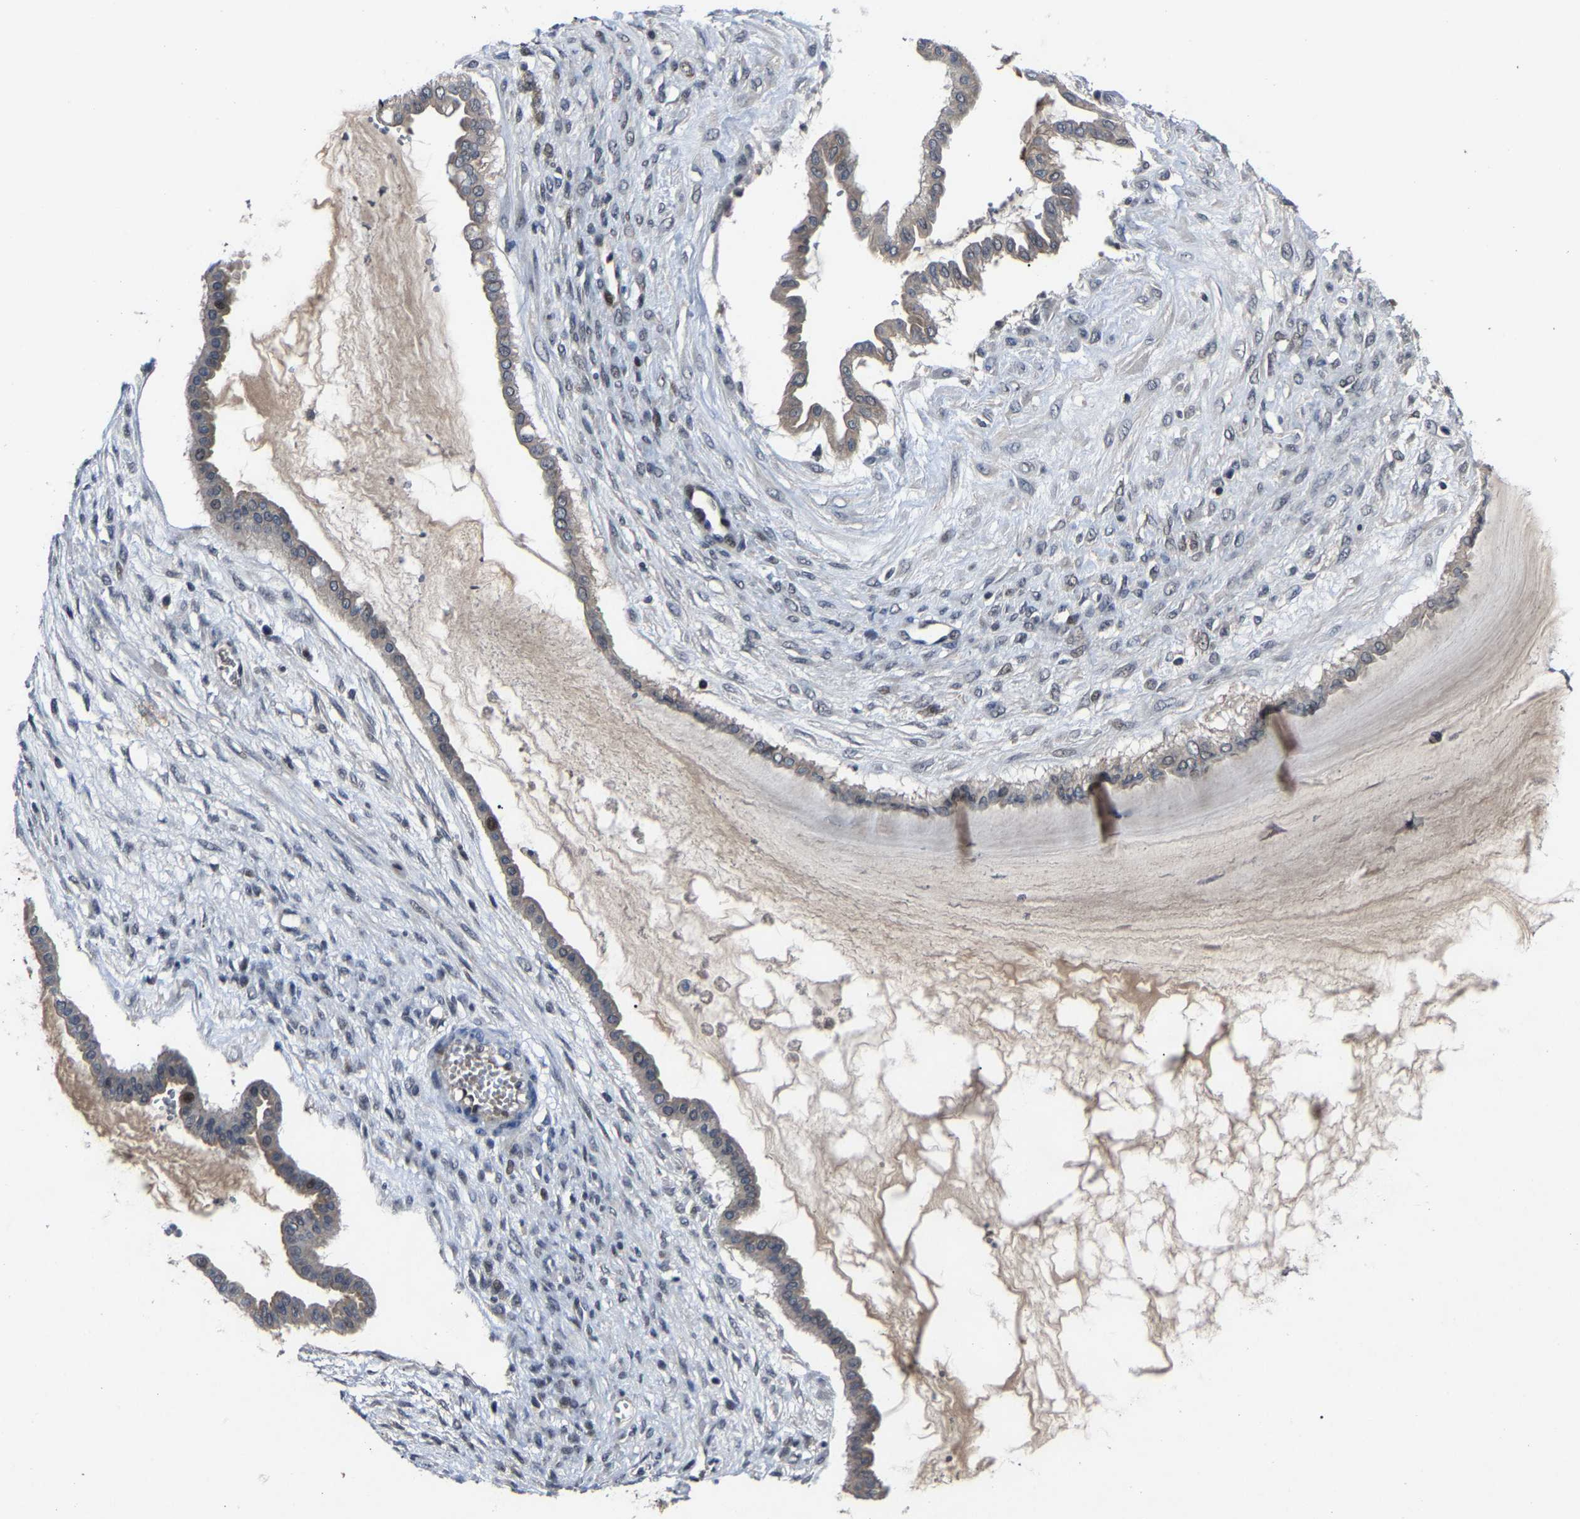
{"staining": {"intensity": "moderate", "quantity": "<25%", "location": "cytoplasmic/membranous,nuclear"}, "tissue": "ovarian cancer", "cell_type": "Tumor cells", "image_type": "cancer", "snomed": [{"axis": "morphology", "description": "Cystadenocarcinoma, mucinous, NOS"}, {"axis": "topography", "description": "Ovary"}], "caption": "Human ovarian cancer stained with a brown dye exhibits moderate cytoplasmic/membranous and nuclear positive positivity in approximately <25% of tumor cells.", "gene": "LSM8", "patient": {"sex": "female", "age": 73}}